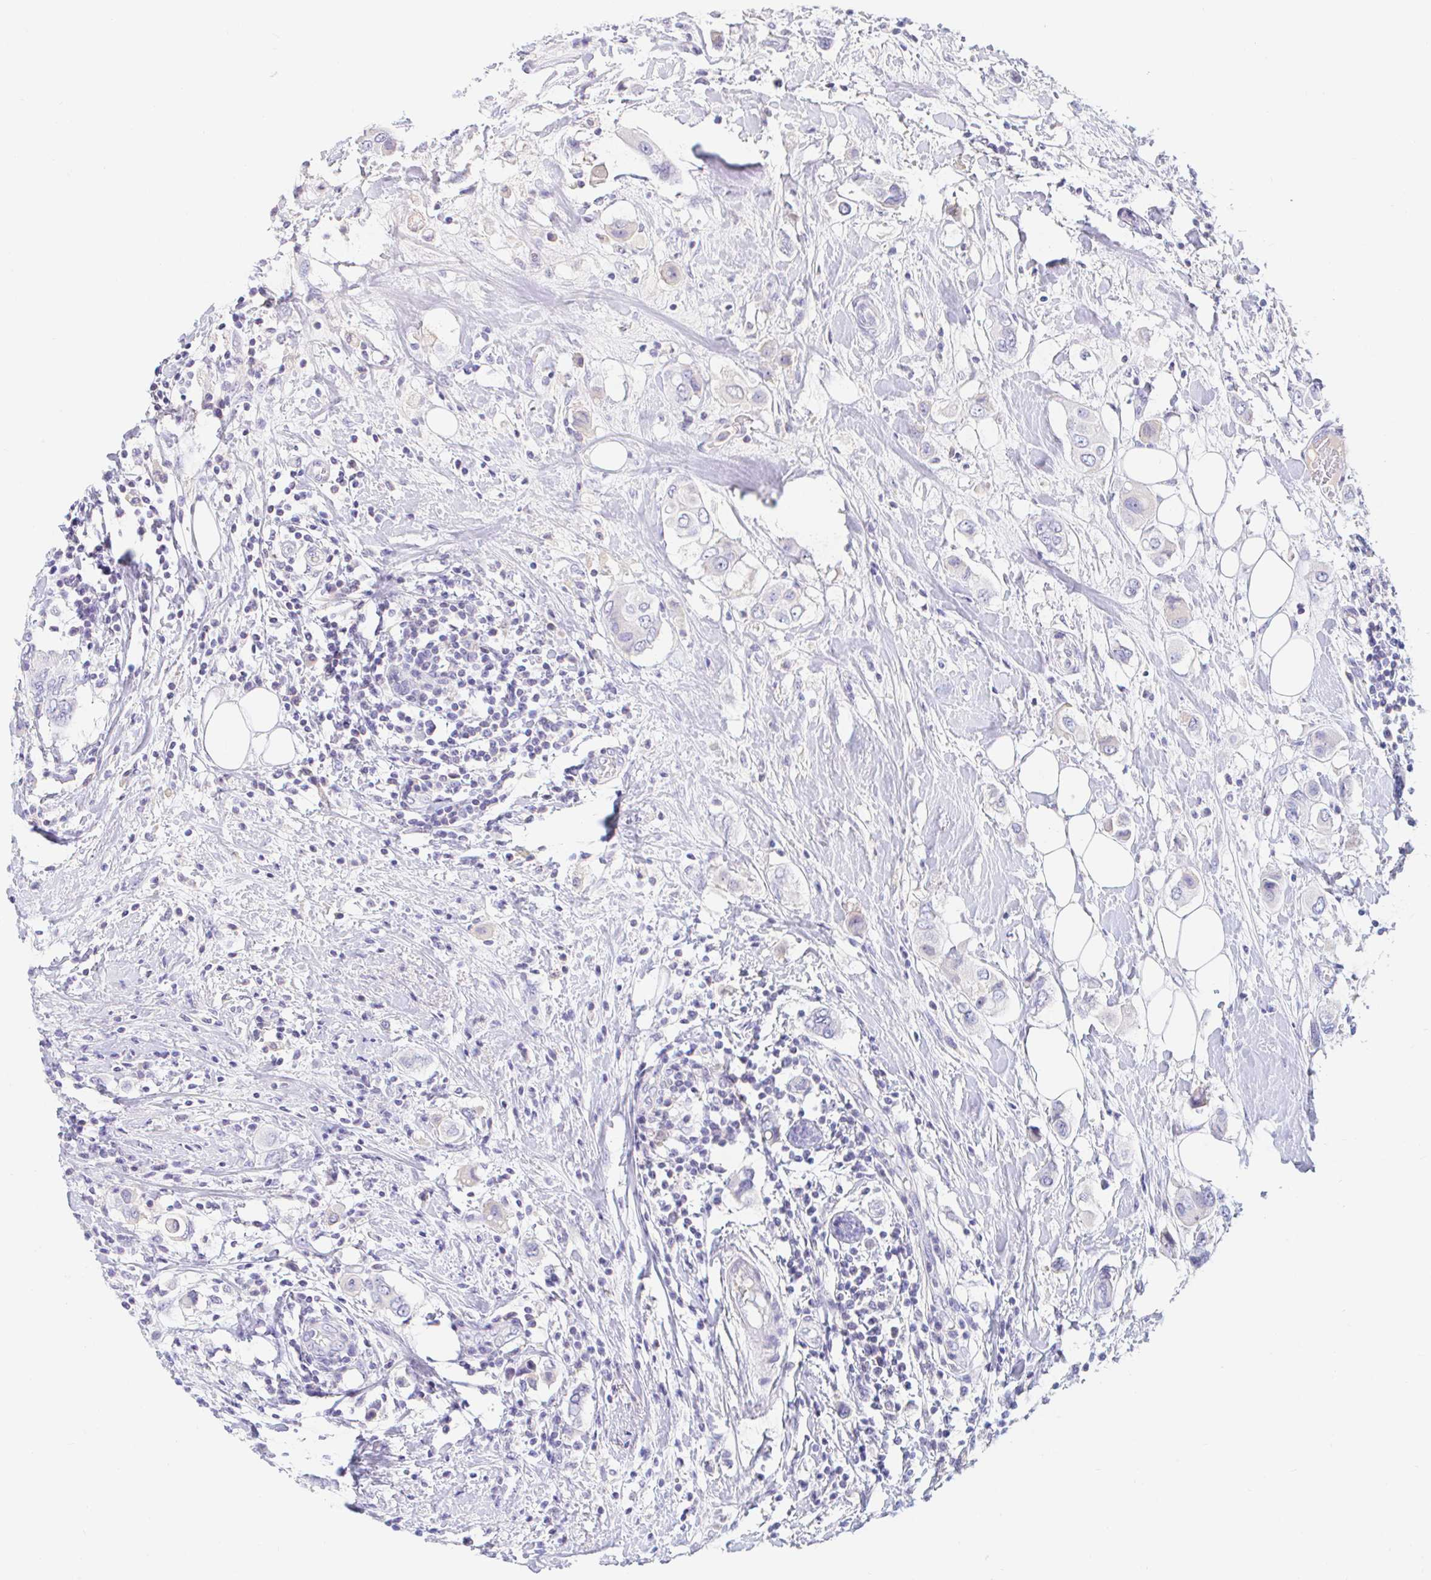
{"staining": {"intensity": "negative", "quantity": "none", "location": "none"}, "tissue": "breast cancer", "cell_type": "Tumor cells", "image_type": "cancer", "snomed": [{"axis": "morphology", "description": "Lobular carcinoma"}, {"axis": "topography", "description": "Breast"}], "caption": "Micrograph shows no protein staining in tumor cells of breast cancer (lobular carcinoma) tissue.", "gene": "TEX44", "patient": {"sex": "female", "age": 51}}